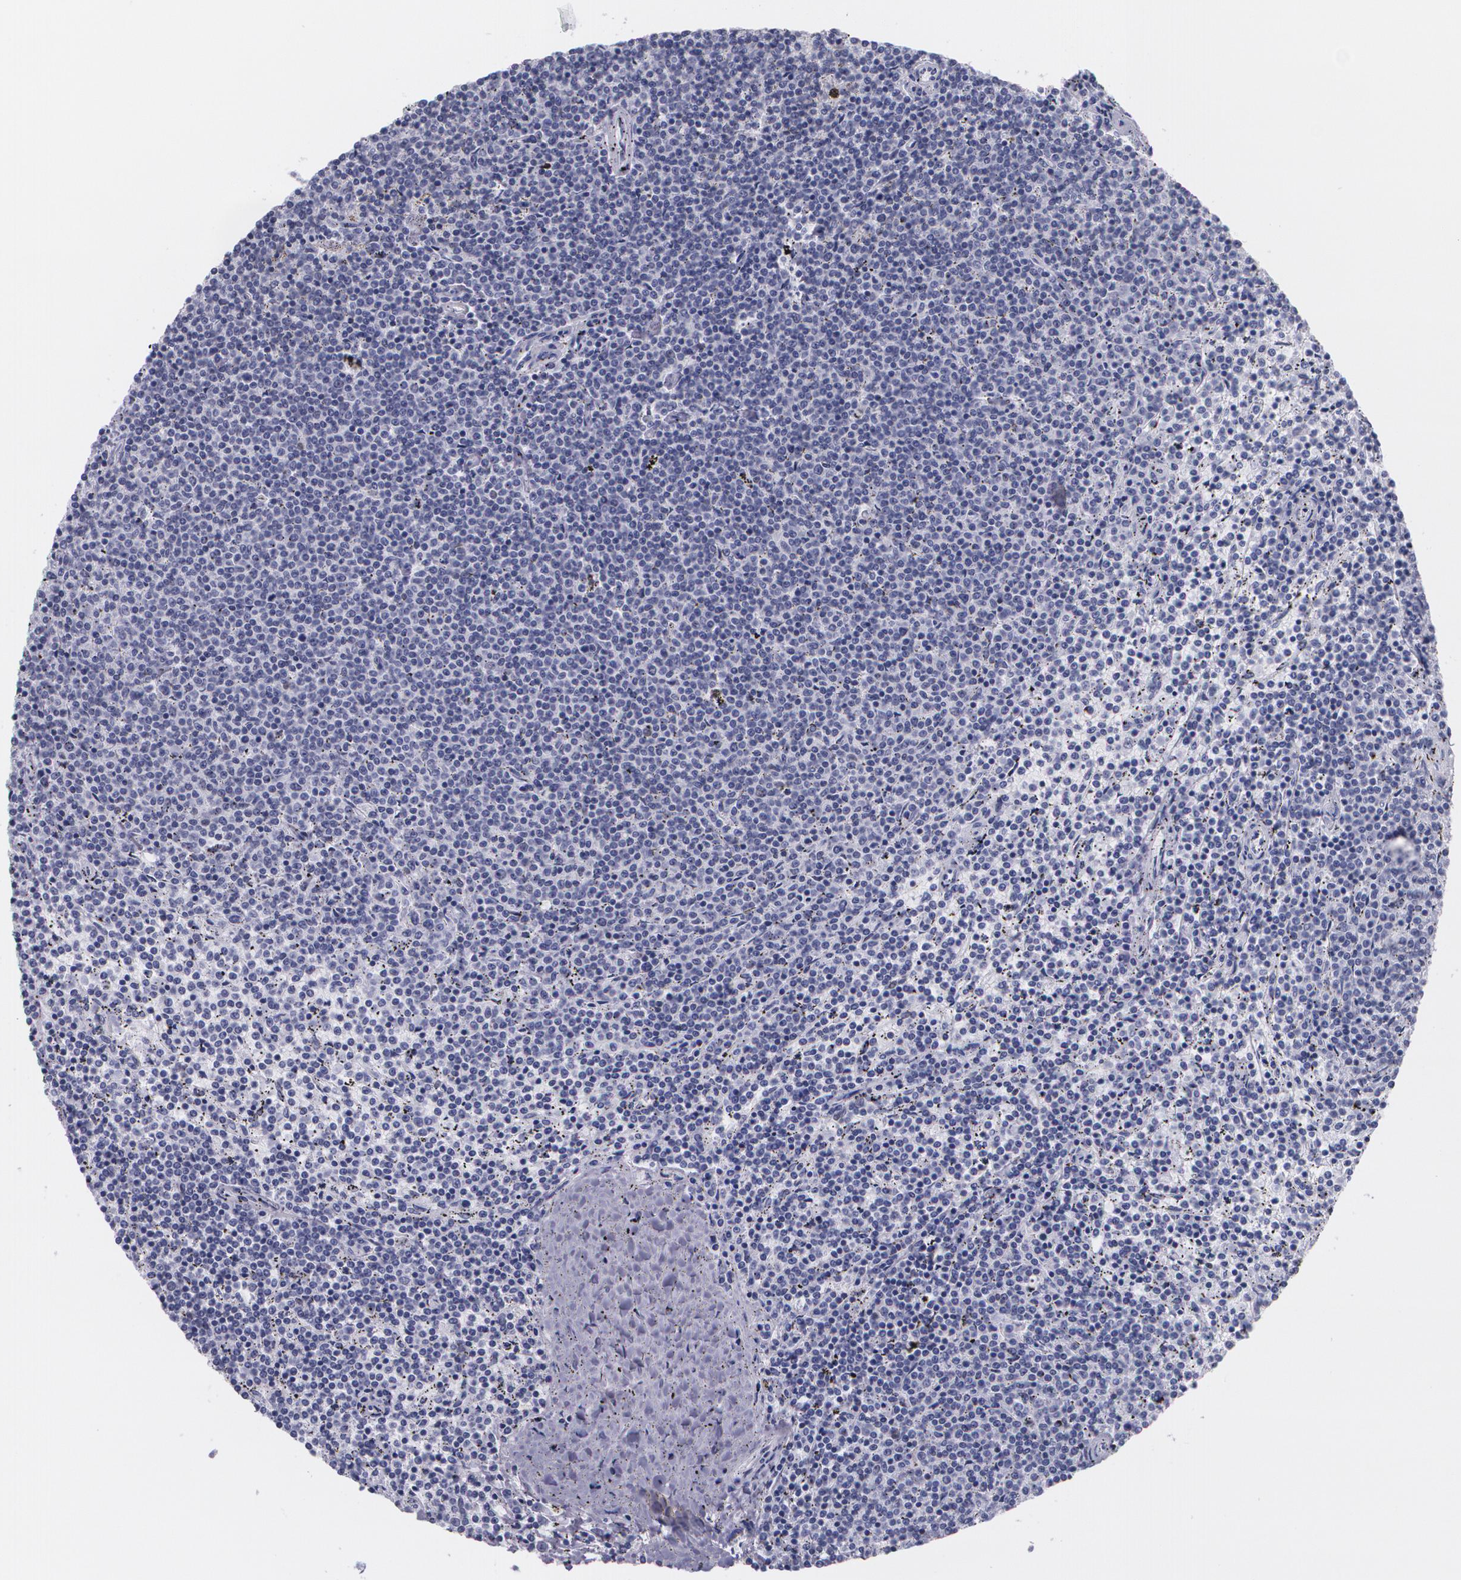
{"staining": {"intensity": "negative", "quantity": "none", "location": "none"}, "tissue": "lymphoma", "cell_type": "Tumor cells", "image_type": "cancer", "snomed": [{"axis": "morphology", "description": "Malignant lymphoma, non-Hodgkin's type, Low grade"}, {"axis": "topography", "description": "Spleen"}], "caption": "Tumor cells show no significant expression in malignant lymphoma, non-Hodgkin's type (low-grade).", "gene": "TP53", "patient": {"sex": "female", "age": 50}}